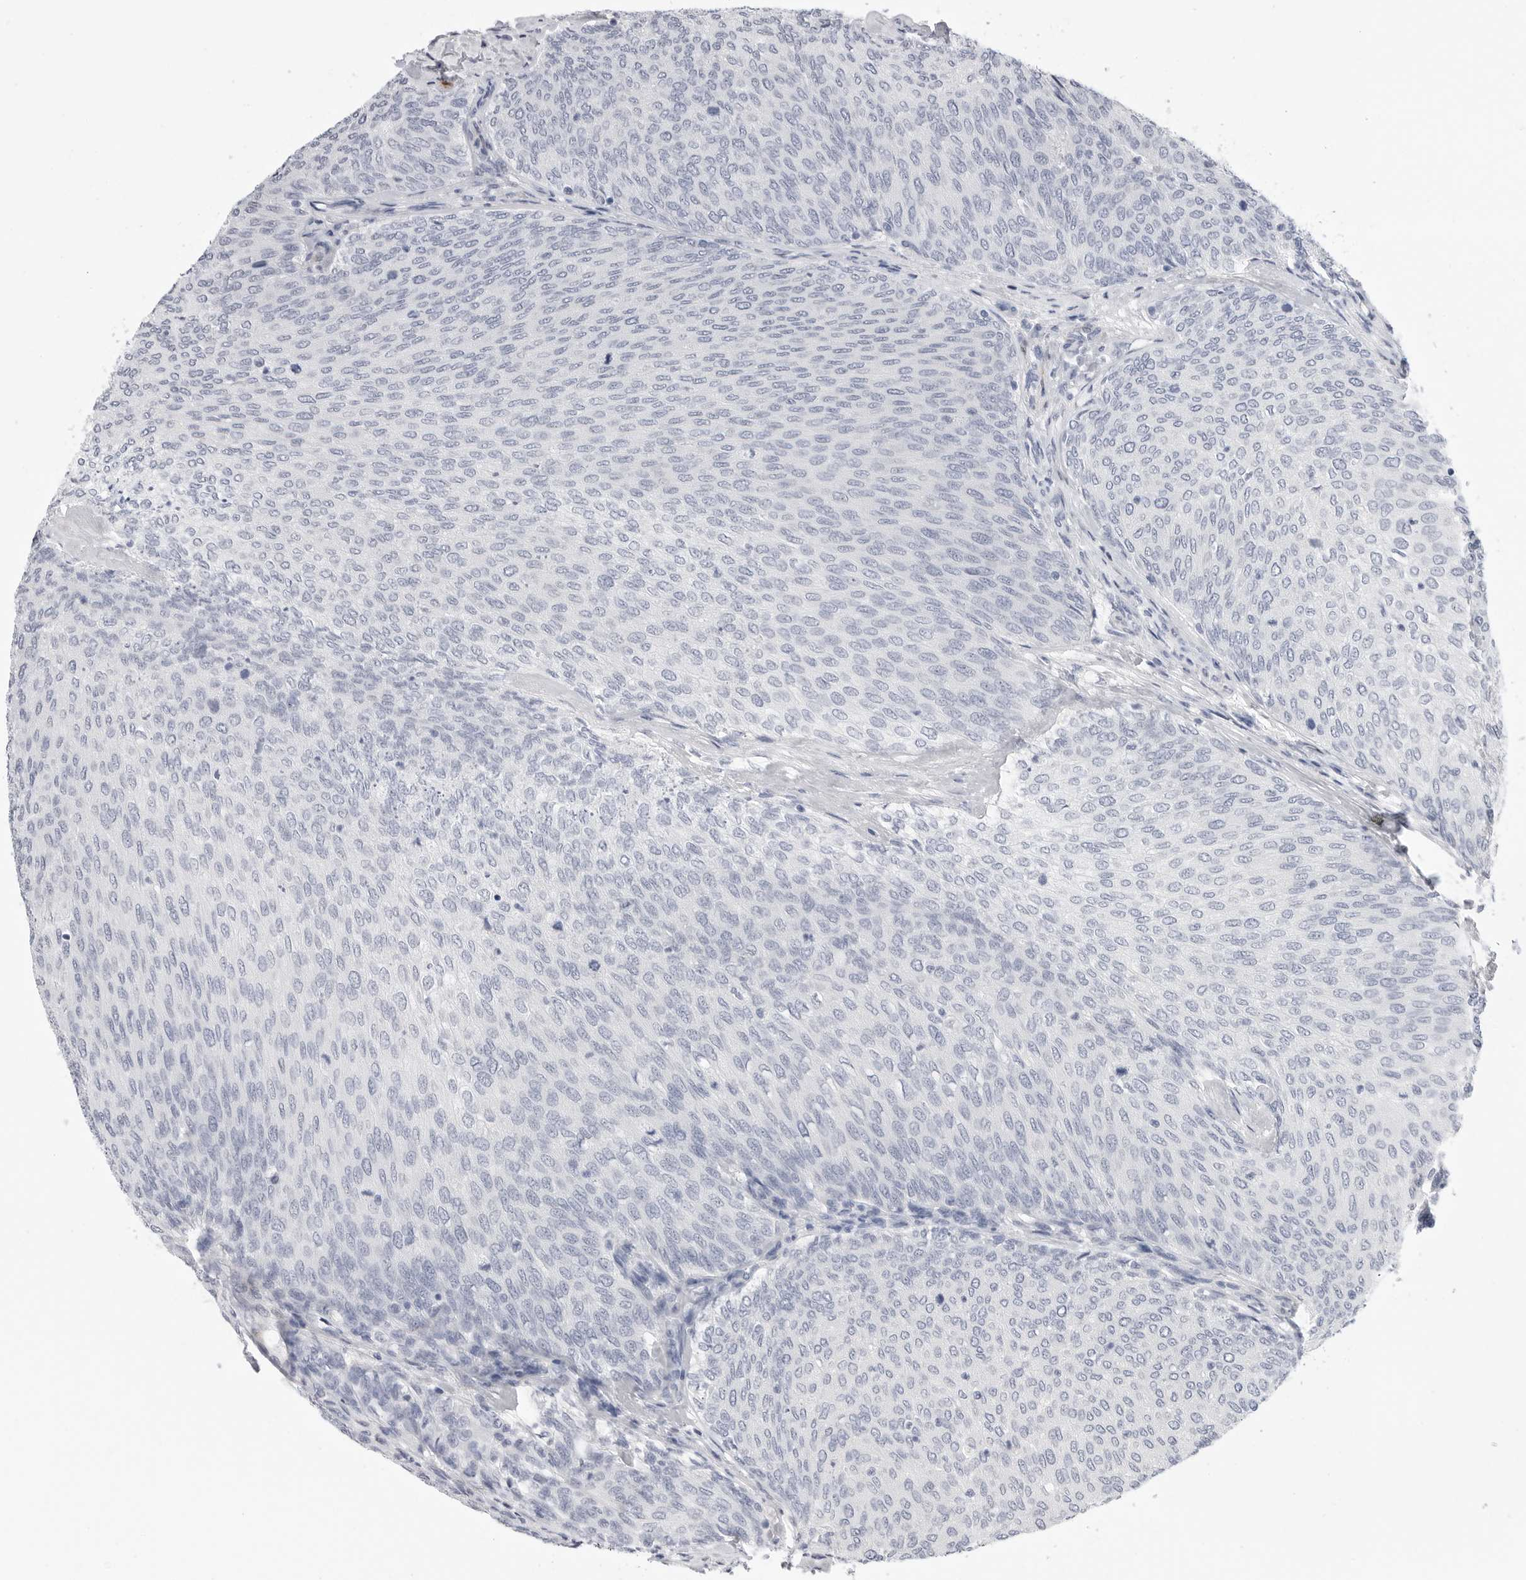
{"staining": {"intensity": "negative", "quantity": "none", "location": "none"}, "tissue": "urothelial cancer", "cell_type": "Tumor cells", "image_type": "cancer", "snomed": [{"axis": "morphology", "description": "Urothelial carcinoma, Low grade"}, {"axis": "topography", "description": "Urinary bladder"}], "caption": "Immunohistochemistry (IHC) of urothelial cancer shows no expression in tumor cells. The staining was performed using DAB to visualize the protein expression in brown, while the nuclei were stained in blue with hematoxylin (Magnification: 20x).", "gene": "PLN", "patient": {"sex": "female", "age": 79}}